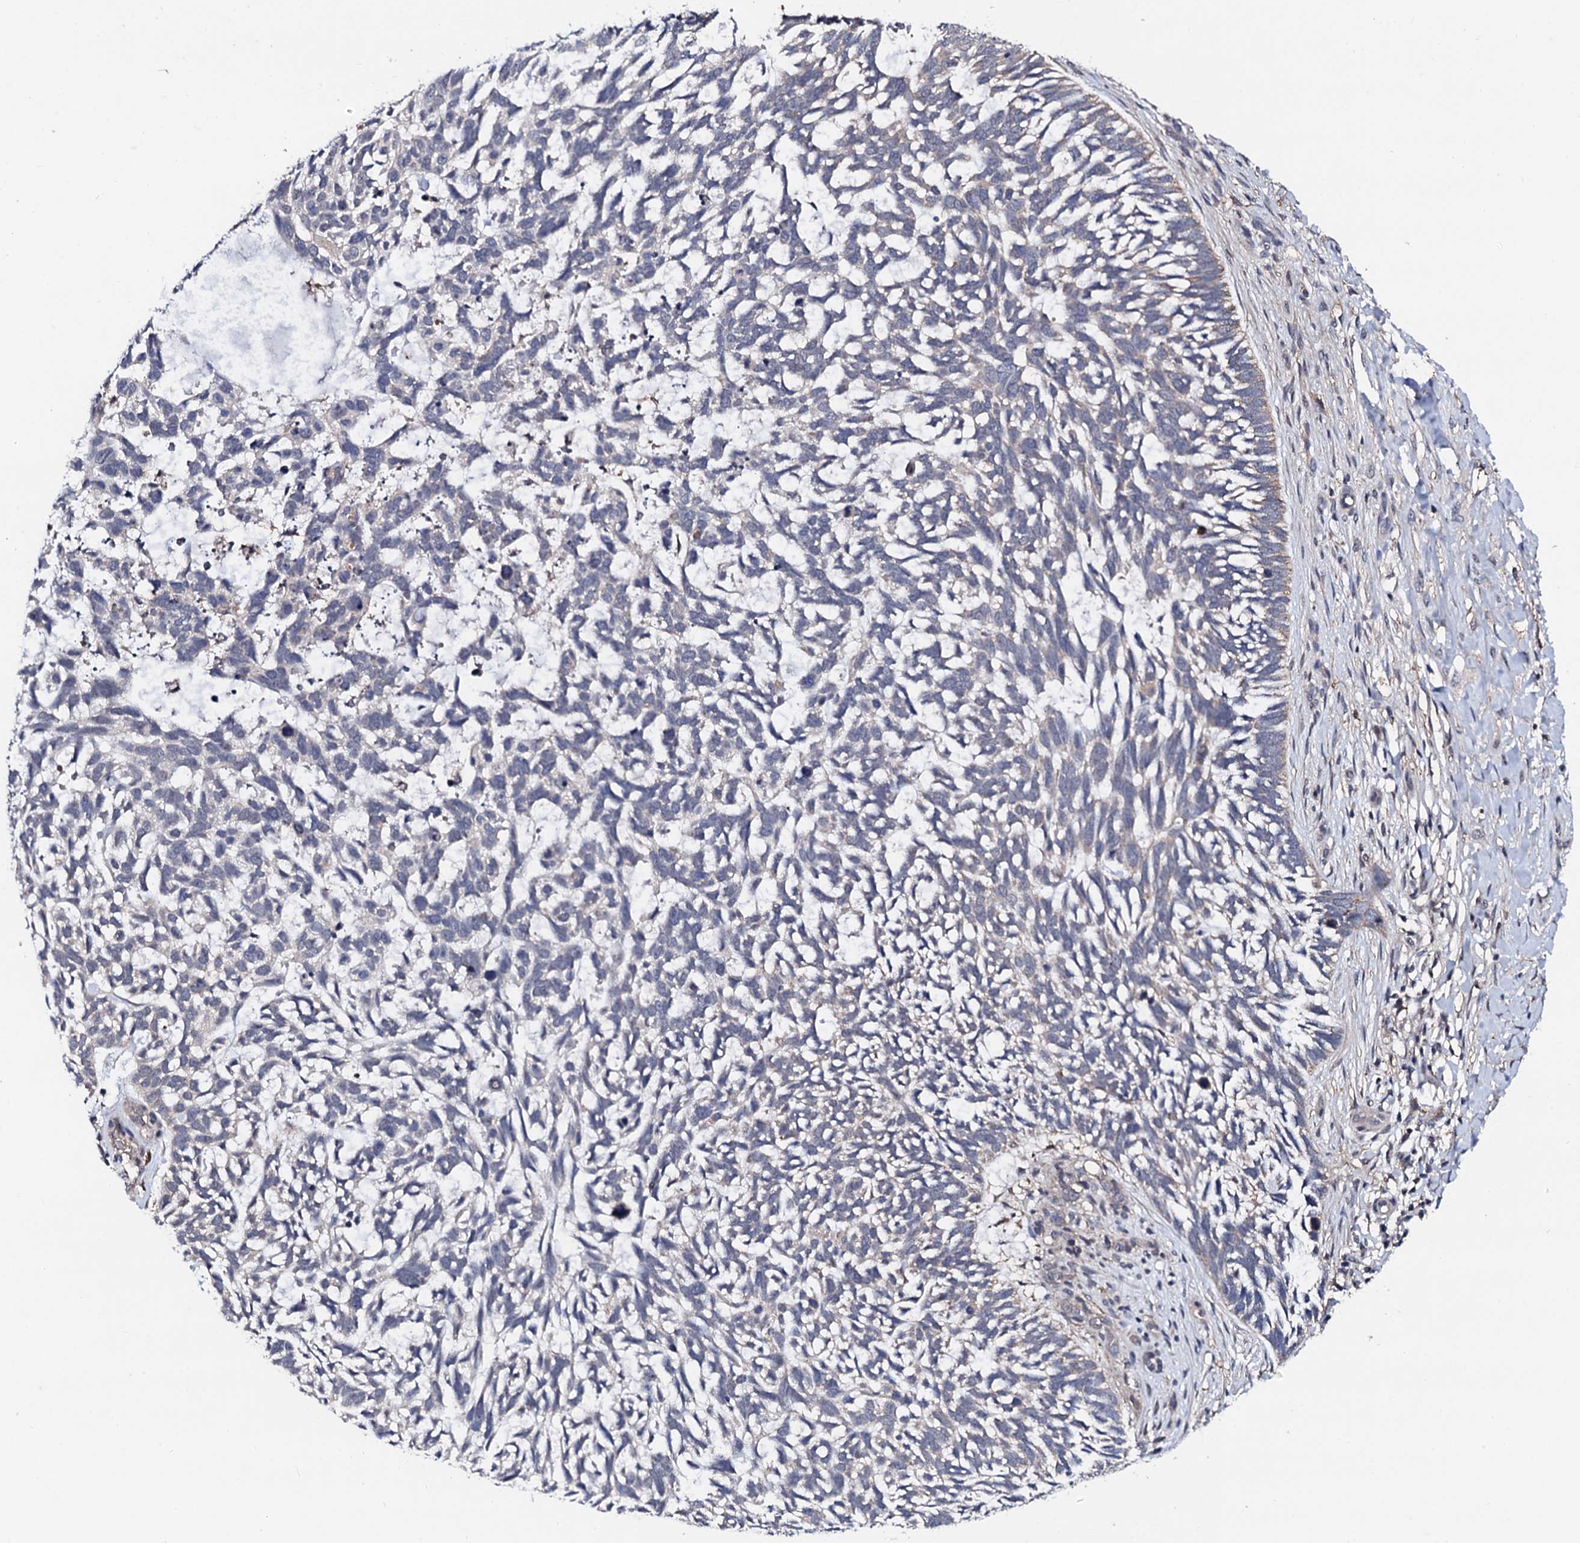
{"staining": {"intensity": "negative", "quantity": "none", "location": "none"}, "tissue": "skin cancer", "cell_type": "Tumor cells", "image_type": "cancer", "snomed": [{"axis": "morphology", "description": "Basal cell carcinoma"}, {"axis": "topography", "description": "Skin"}], "caption": "DAB immunohistochemical staining of human skin basal cell carcinoma reveals no significant positivity in tumor cells. The staining is performed using DAB (3,3'-diaminobenzidine) brown chromogen with nuclei counter-stained in using hematoxylin.", "gene": "EDC3", "patient": {"sex": "male", "age": 88}}